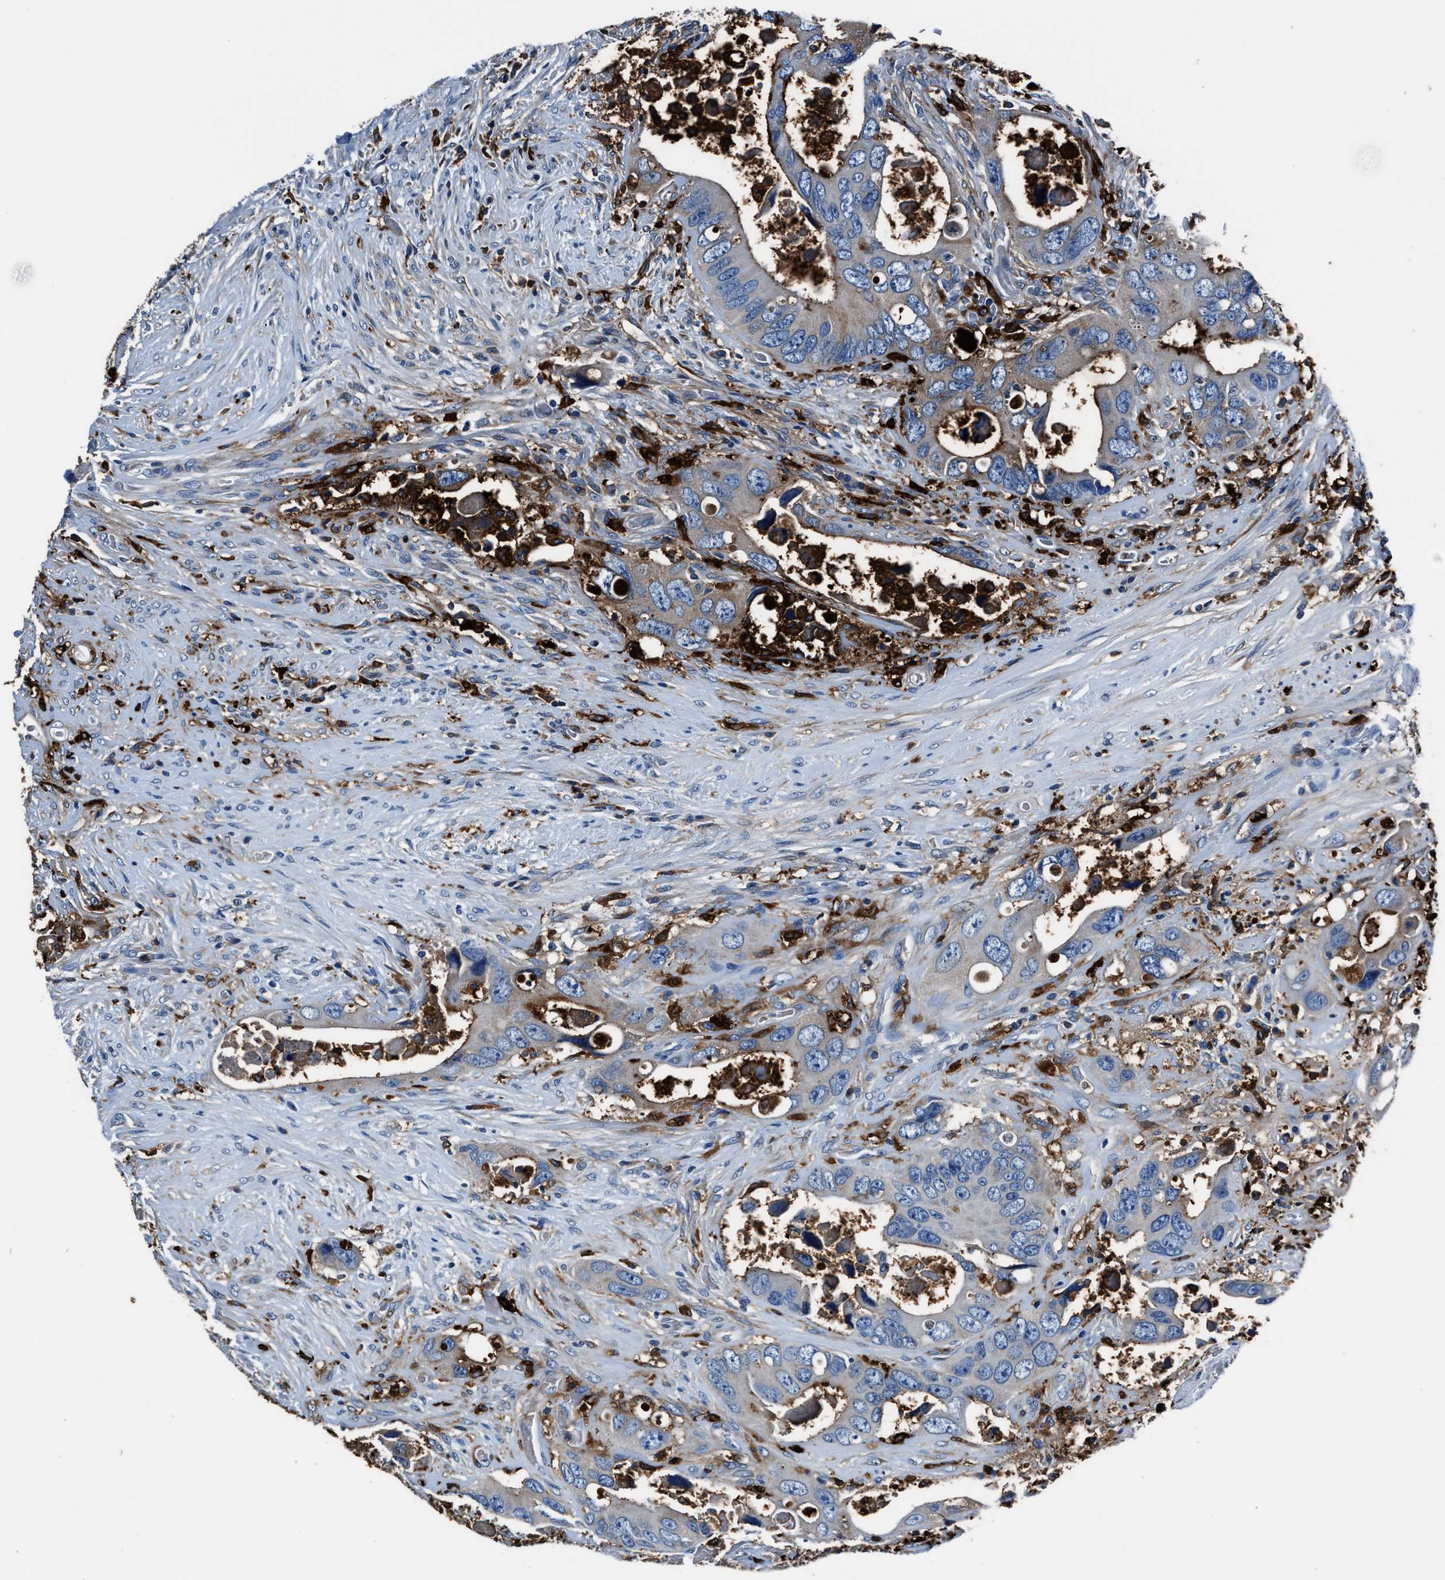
{"staining": {"intensity": "weak", "quantity": "<25%", "location": "cytoplasmic/membranous"}, "tissue": "colorectal cancer", "cell_type": "Tumor cells", "image_type": "cancer", "snomed": [{"axis": "morphology", "description": "Adenocarcinoma, NOS"}, {"axis": "topography", "description": "Rectum"}], "caption": "A histopathology image of colorectal adenocarcinoma stained for a protein exhibits no brown staining in tumor cells.", "gene": "FTL", "patient": {"sex": "male", "age": 70}}